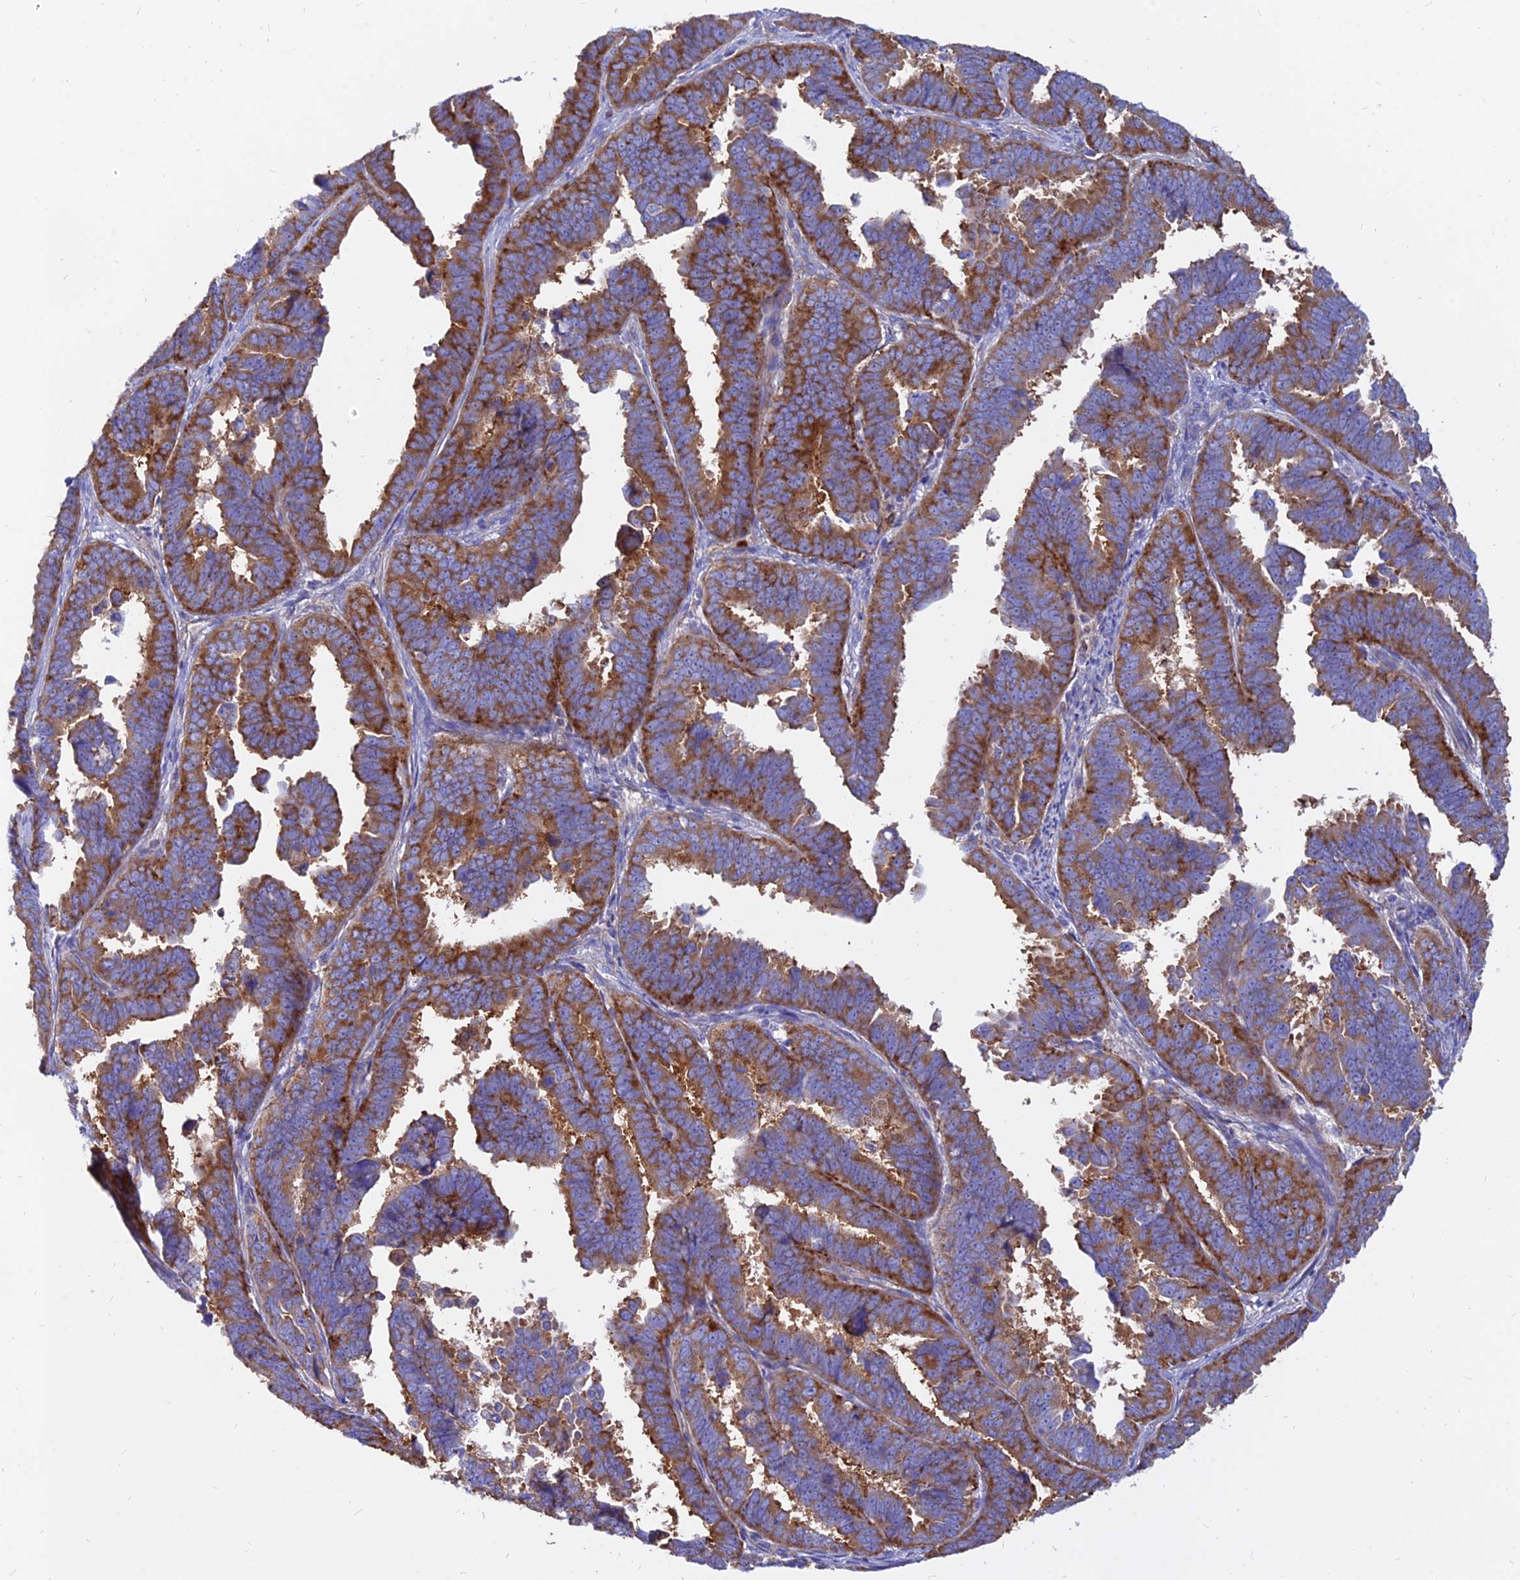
{"staining": {"intensity": "strong", "quantity": ">75%", "location": "cytoplasmic/membranous"}, "tissue": "endometrial cancer", "cell_type": "Tumor cells", "image_type": "cancer", "snomed": [{"axis": "morphology", "description": "Adenocarcinoma, NOS"}, {"axis": "topography", "description": "Endometrium"}], "caption": "Protein analysis of endometrial cancer tissue exhibits strong cytoplasmic/membranous staining in approximately >75% of tumor cells.", "gene": "AGTRAP", "patient": {"sex": "female", "age": 75}}